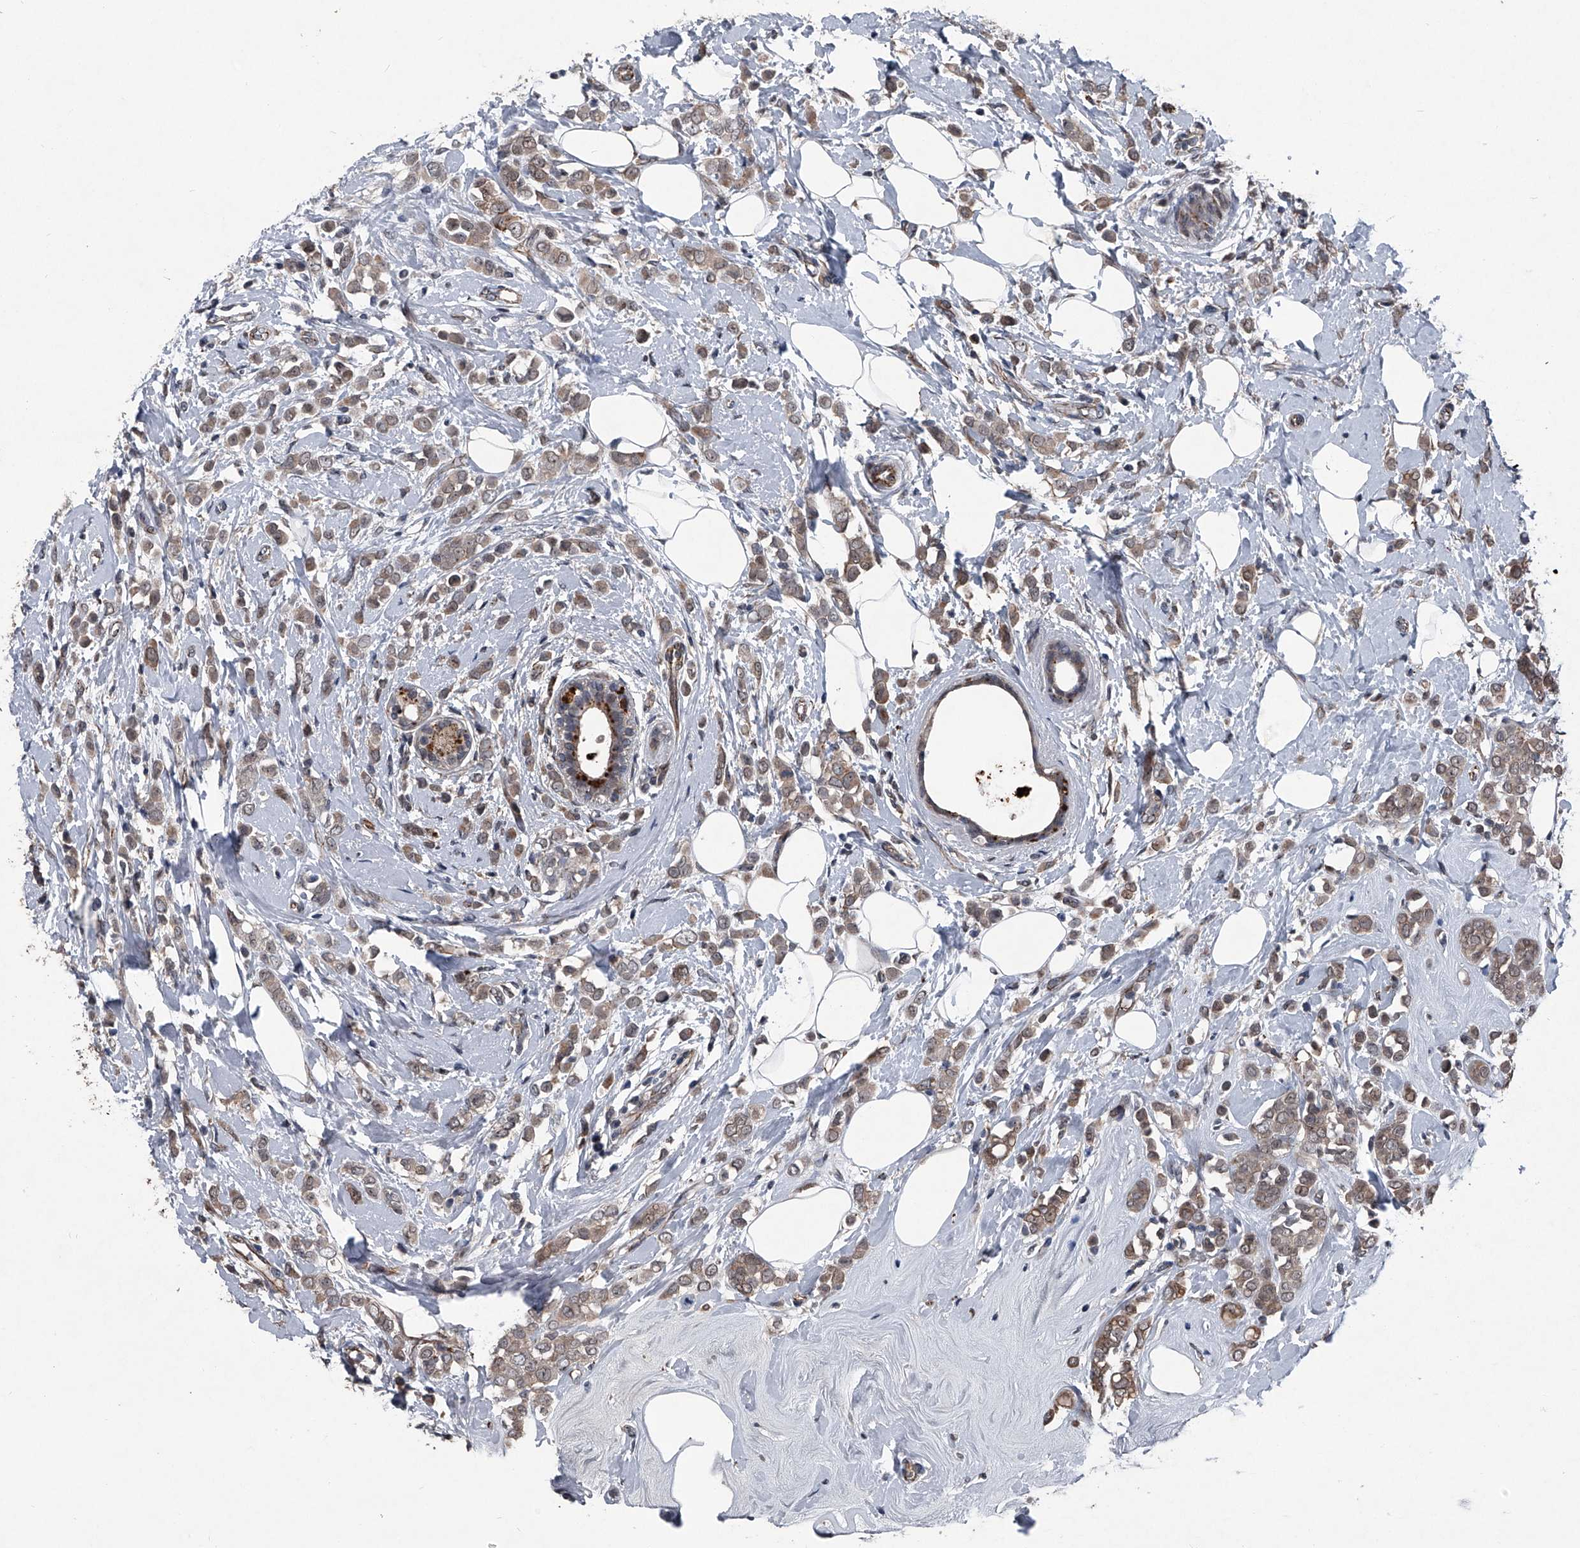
{"staining": {"intensity": "moderate", "quantity": ">75%", "location": "cytoplasmic/membranous,nuclear"}, "tissue": "breast cancer", "cell_type": "Tumor cells", "image_type": "cancer", "snomed": [{"axis": "morphology", "description": "Lobular carcinoma"}, {"axis": "topography", "description": "Breast"}], "caption": "Immunohistochemical staining of human lobular carcinoma (breast) reveals moderate cytoplasmic/membranous and nuclear protein staining in about >75% of tumor cells.", "gene": "MAPKAP1", "patient": {"sex": "female", "age": 47}}